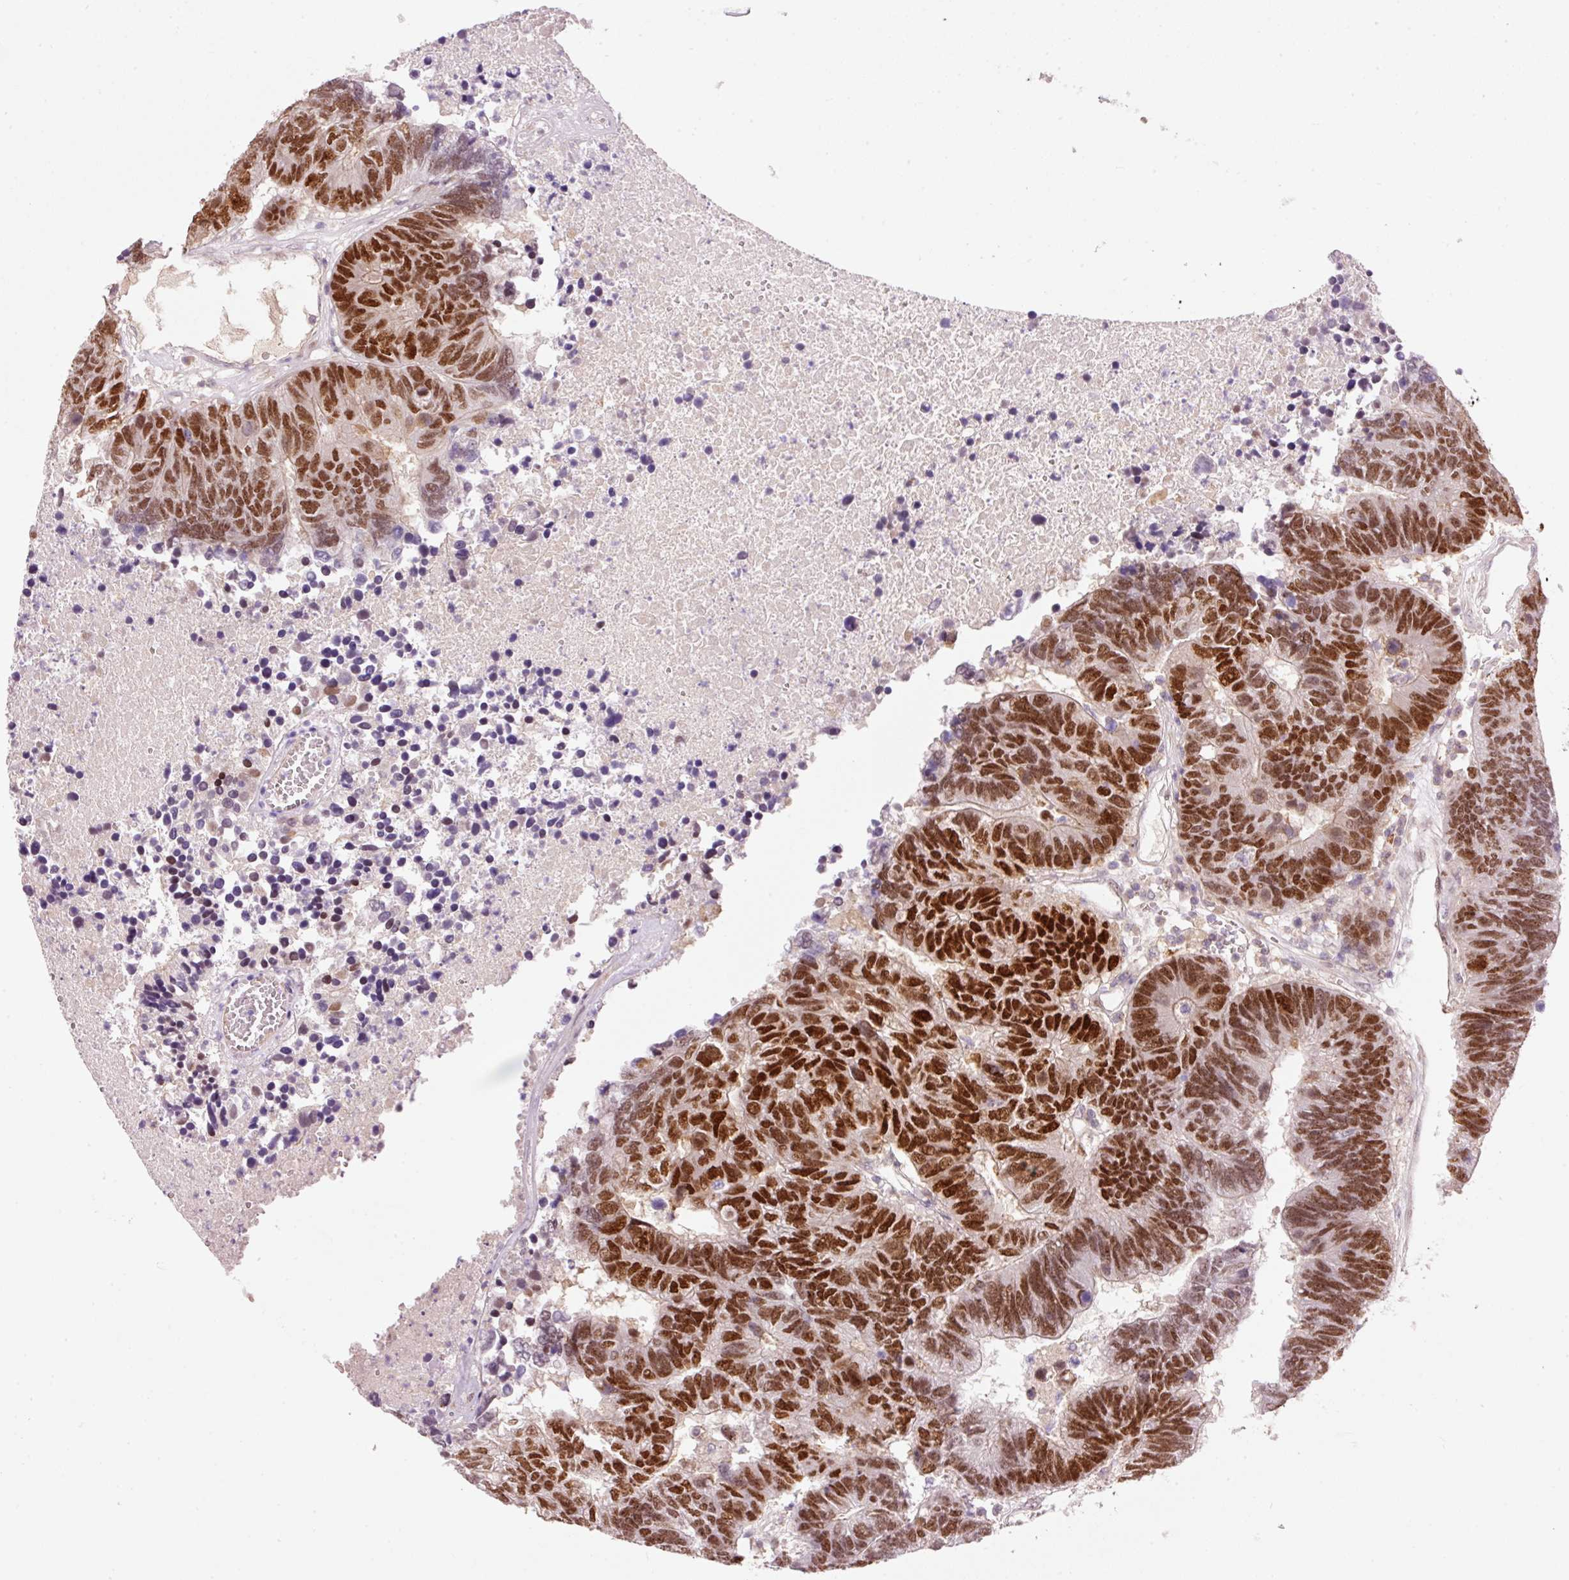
{"staining": {"intensity": "strong", "quantity": ">75%", "location": "nuclear"}, "tissue": "colorectal cancer", "cell_type": "Tumor cells", "image_type": "cancer", "snomed": [{"axis": "morphology", "description": "Adenocarcinoma, NOS"}, {"axis": "topography", "description": "Colon"}], "caption": "Strong nuclear positivity is appreciated in about >75% of tumor cells in colorectal adenocarcinoma.", "gene": "HNF1A", "patient": {"sex": "female", "age": 48}}